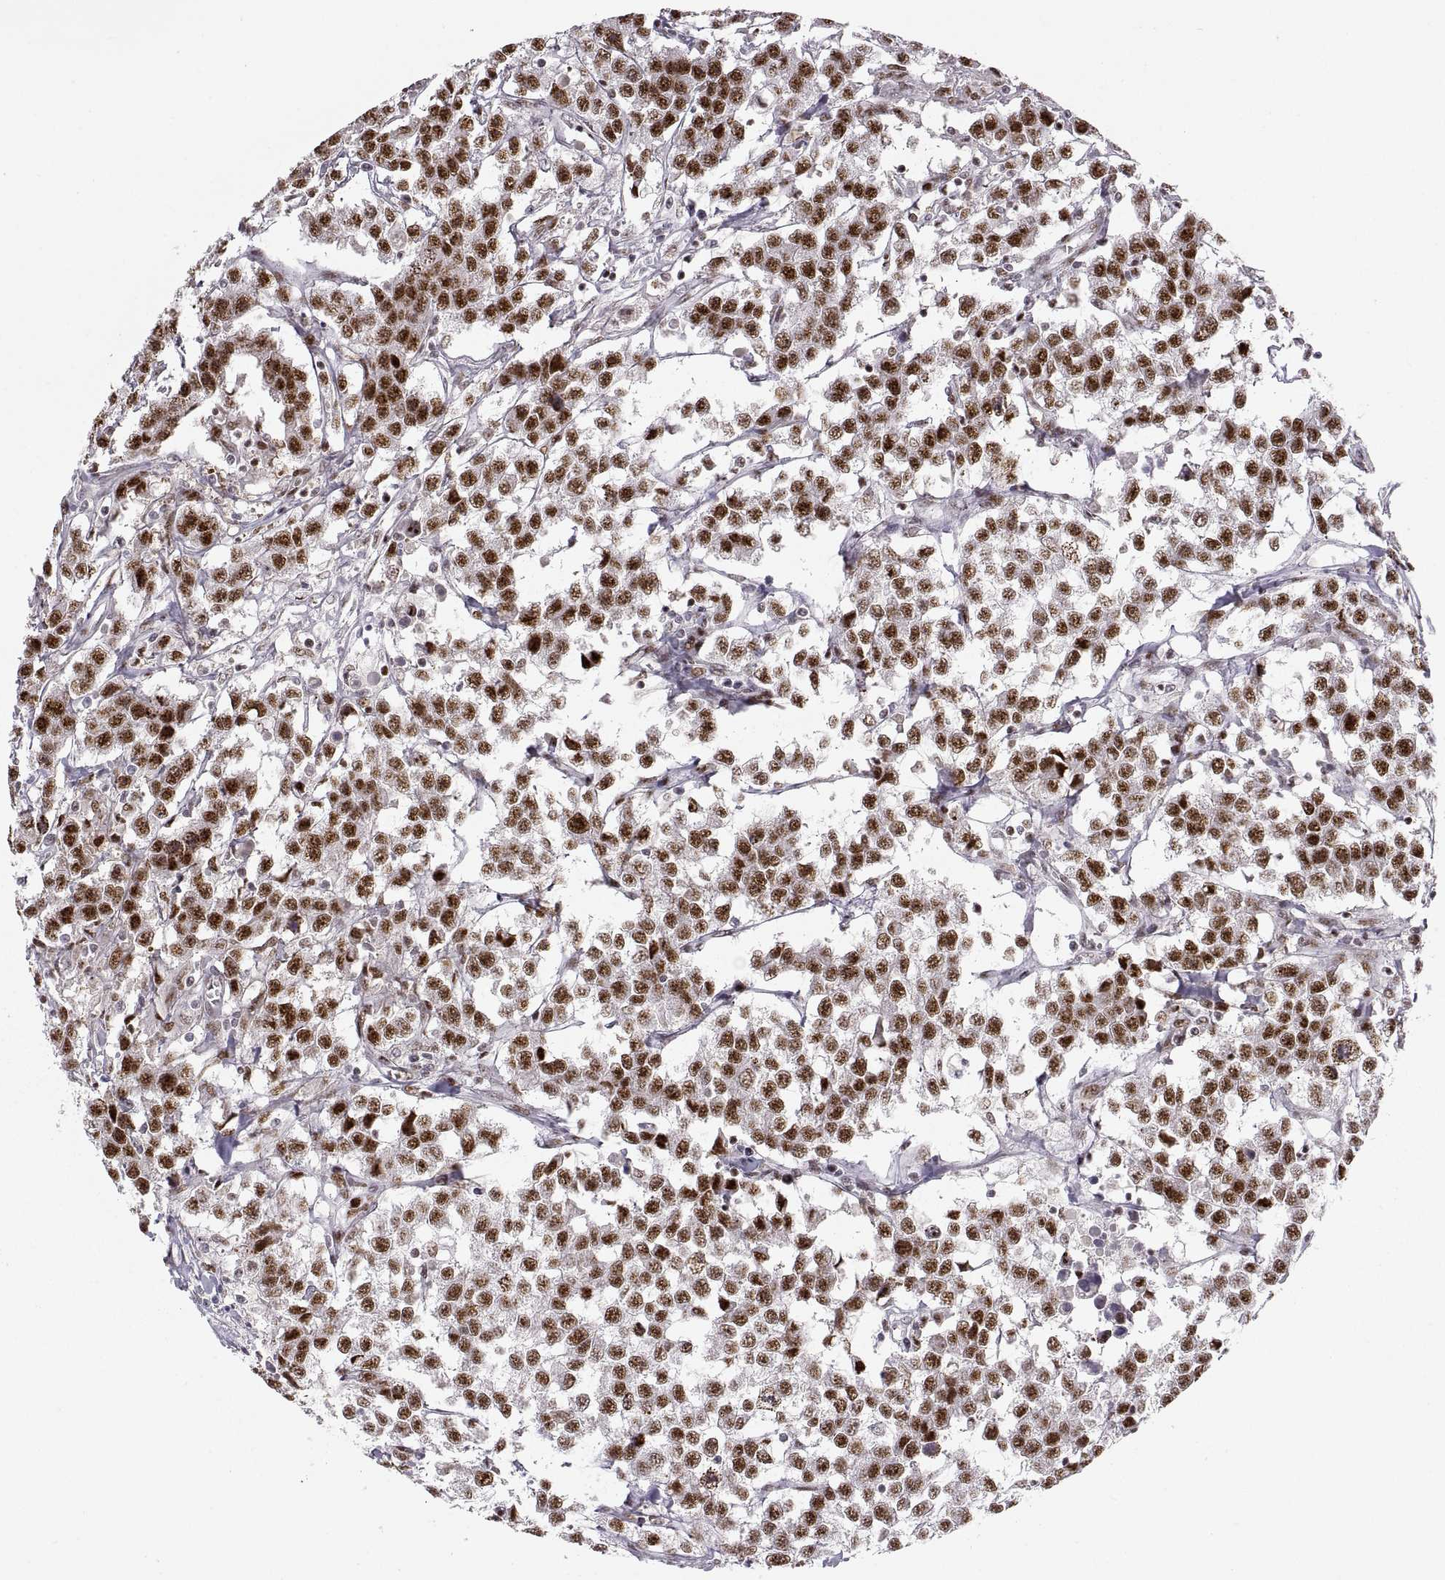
{"staining": {"intensity": "strong", "quantity": ">75%", "location": "nuclear"}, "tissue": "testis cancer", "cell_type": "Tumor cells", "image_type": "cancer", "snomed": [{"axis": "morphology", "description": "Seminoma, NOS"}, {"axis": "topography", "description": "Testis"}], "caption": "Testis cancer stained for a protein shows strong nuclear positivity in tumor cells.", "gene": "SNAI1", "patient": {"sex": "male", "age": 59}}